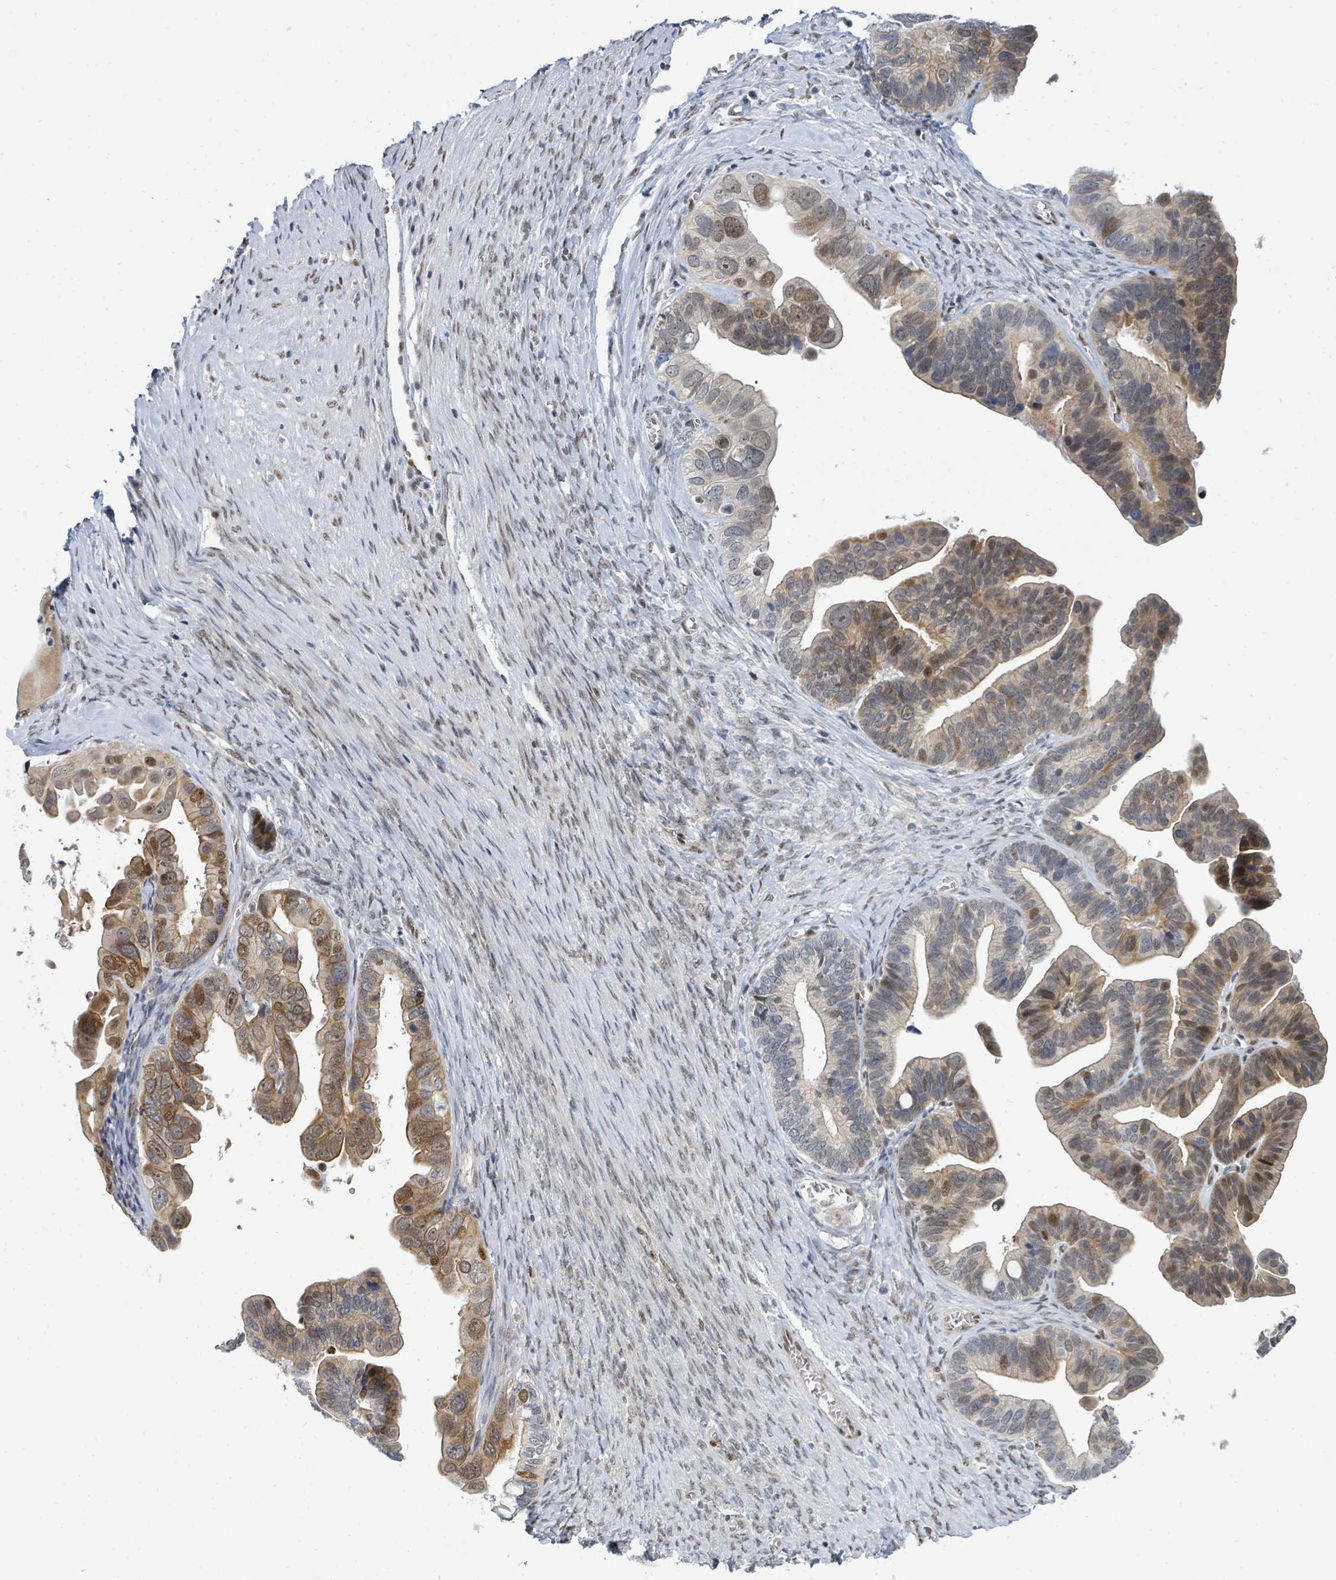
{"staining": {"intensity": "strong", "quantity": "25%-75%", "location": "cytoplasmic/membranous,nuclear"}, "tissue": "ovarian cancer", "cell_type": "Tumor cells", "image_type": "cancer", "snomed": [{"axis": "morphology", "description": "Cystadenocarcinoma, serous, NOS"}, {"axis": "topography", "description": "Ovary"}], "caption": "A high-resolution image shows IHC staining of ovarian cancer (serous cystadenocarcinoma), which demonstrates strong cytoplasmic/membranous and nuclear positivity in about 25%-75% of tumor cells. The staining was performed using DAB (3,3'-diaminobenzidine) to visualize the protein expression in brown, while the nuclei were stained in blue with hematoxylin (Magnification: 20x).", "gene": "SUMO4", "patient": {"sex": "female", "age": 56}}